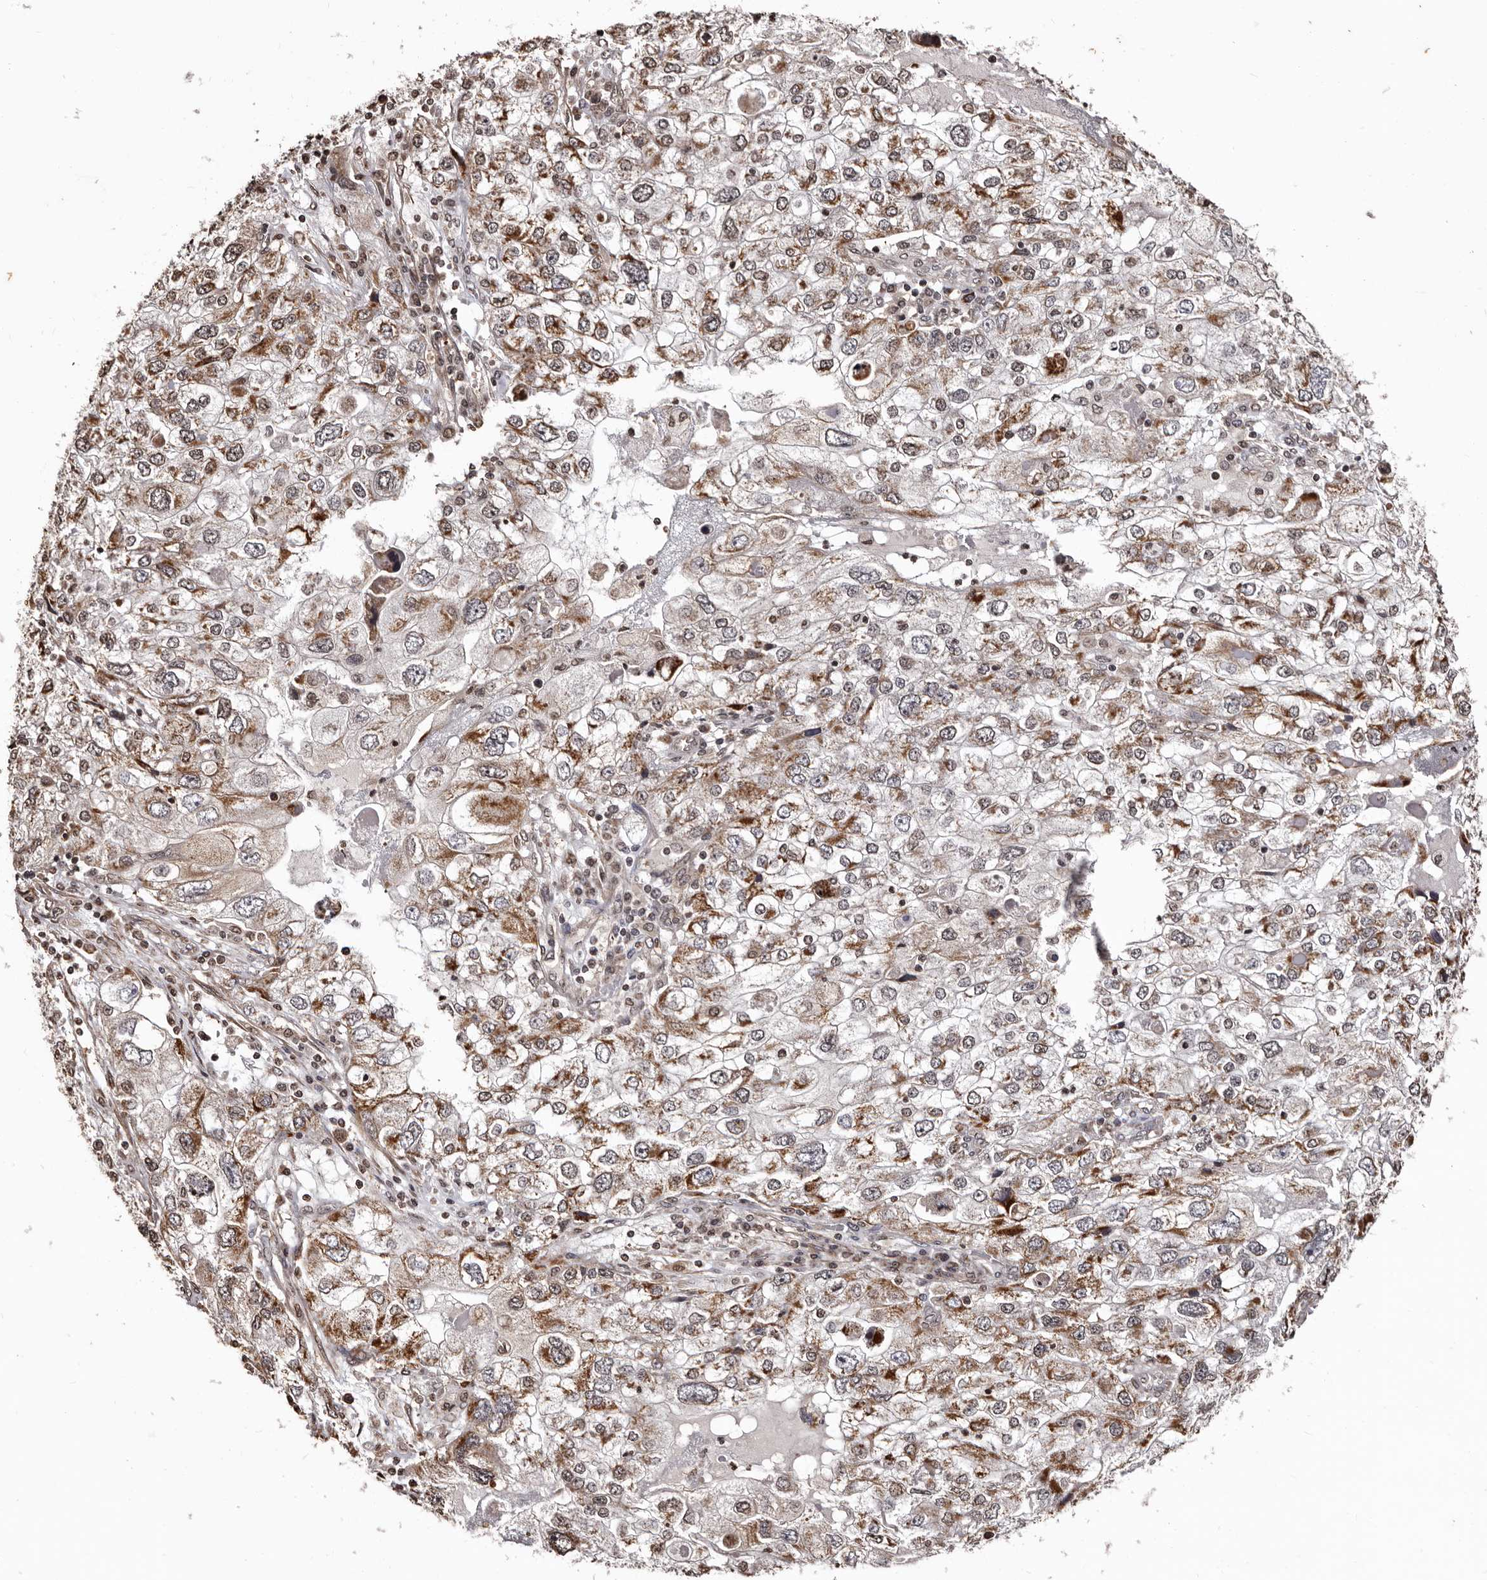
{"staining": {"intensity": "moderate", "quantity": ">75%", "location": "cytoplasmic/membranous"}, "tissue": "endometrial cancer", "cell_type": "Tumor cells", "image_type": "cancer", "snomed": [{"axis": "morphology", "description": "Adenocarcinoma, NOS"}, {"axis": "topography", "description": "Endometrium"}], "caption": "Immunohistochemistry of human endometrial adenocarcinoma exhibits medium levels of moderate cytoplasmic/membranous expression in about >75% of tumor cells.", "gene": "CCDC190", "patient": {"sex": "female", "age": 49}}